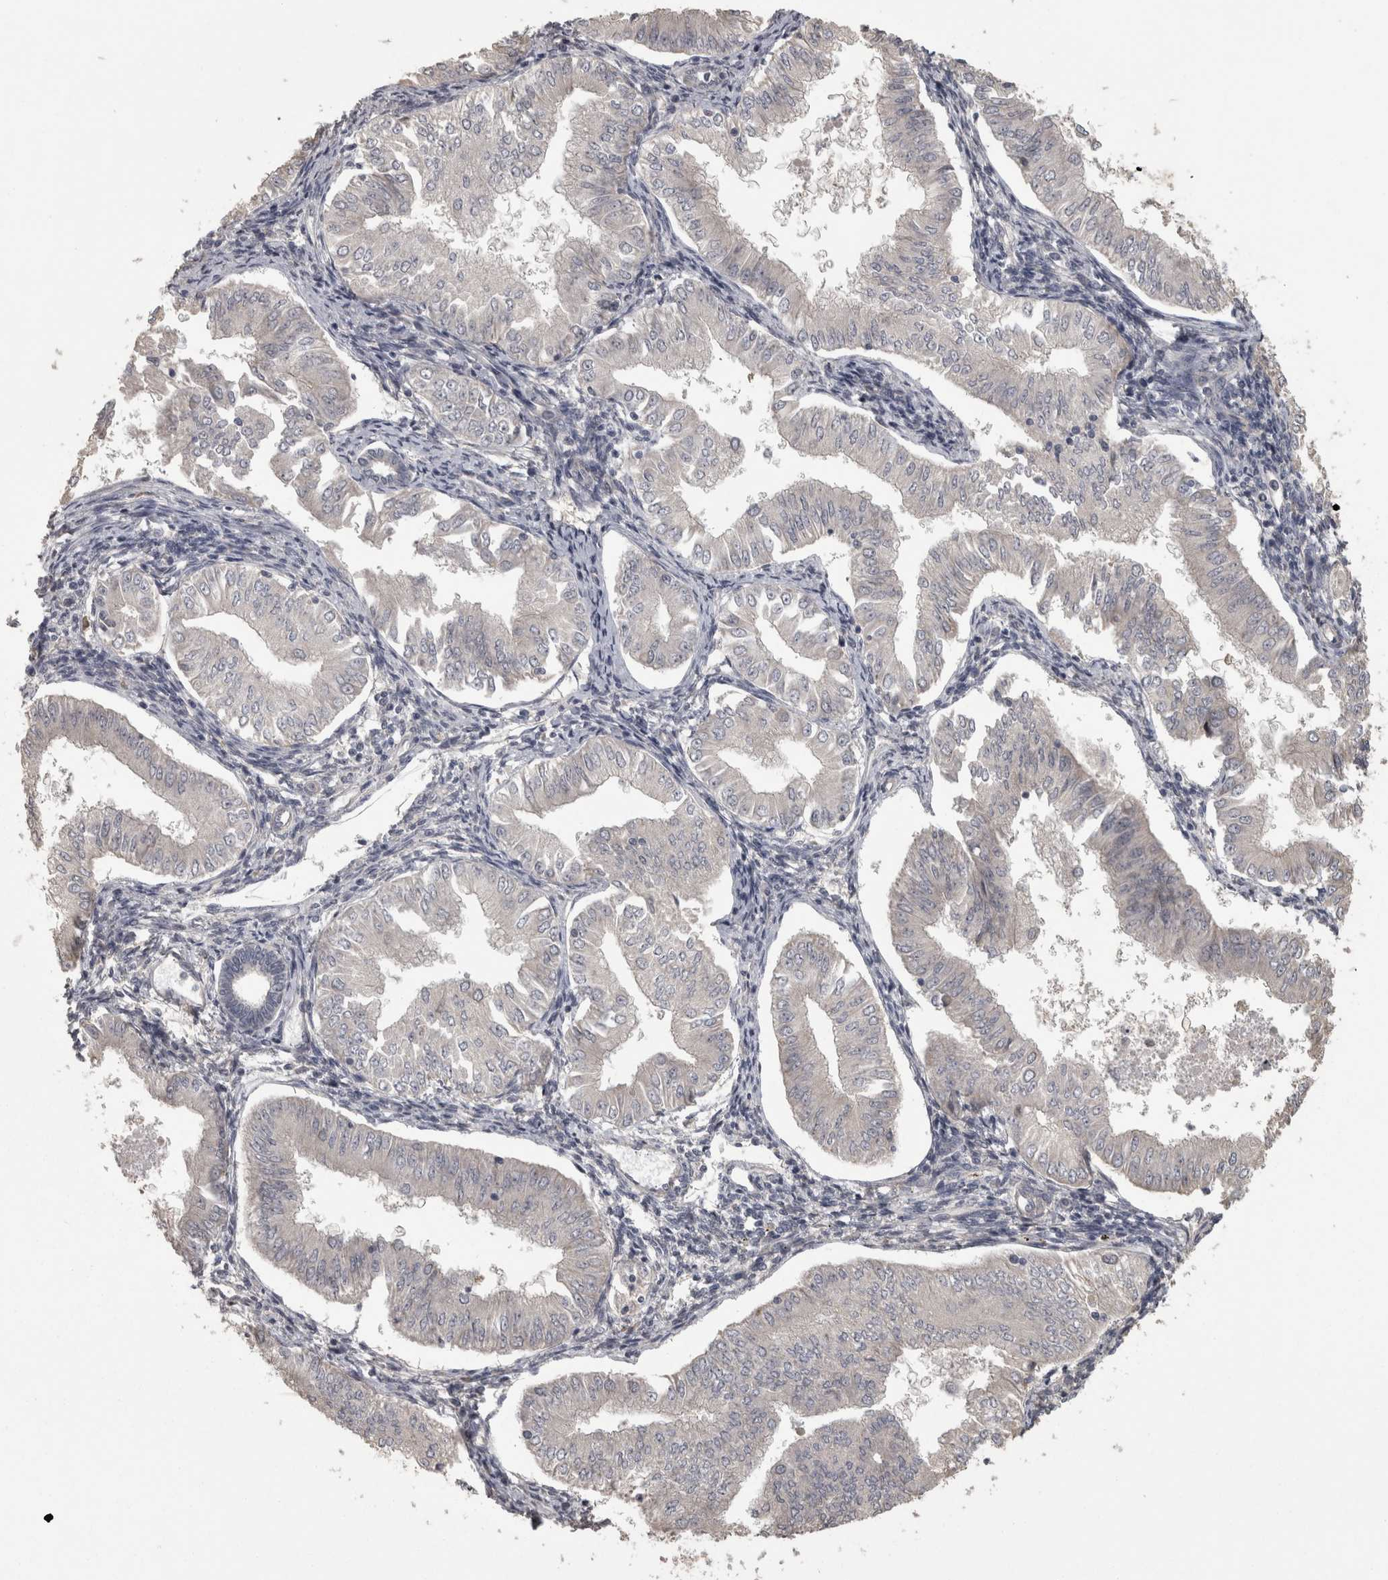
{"staining": {"intensity": "negative", "quantity": "none", "location": "none"}, "tissue": "endometrial cancer", "cell_type": "Tumor cells", "image_type": "cancer", "snomed": [{"axis": "morphology", "description": "Normal tissue, NOS"}, {"axis": "morphology", "description": "Adenocarcinoma, NOS"}, {"axis": "topography", "description": "Endometrium"}], "caption": "Immunohistochemistry of human endometrial cancer exhibits no staining in tumor cells. (Brightfield microscopy of DAB immunohistochemistry at high magnification).", "gene": "RAB29", "patient": {"sex": "female", "age": 53}}